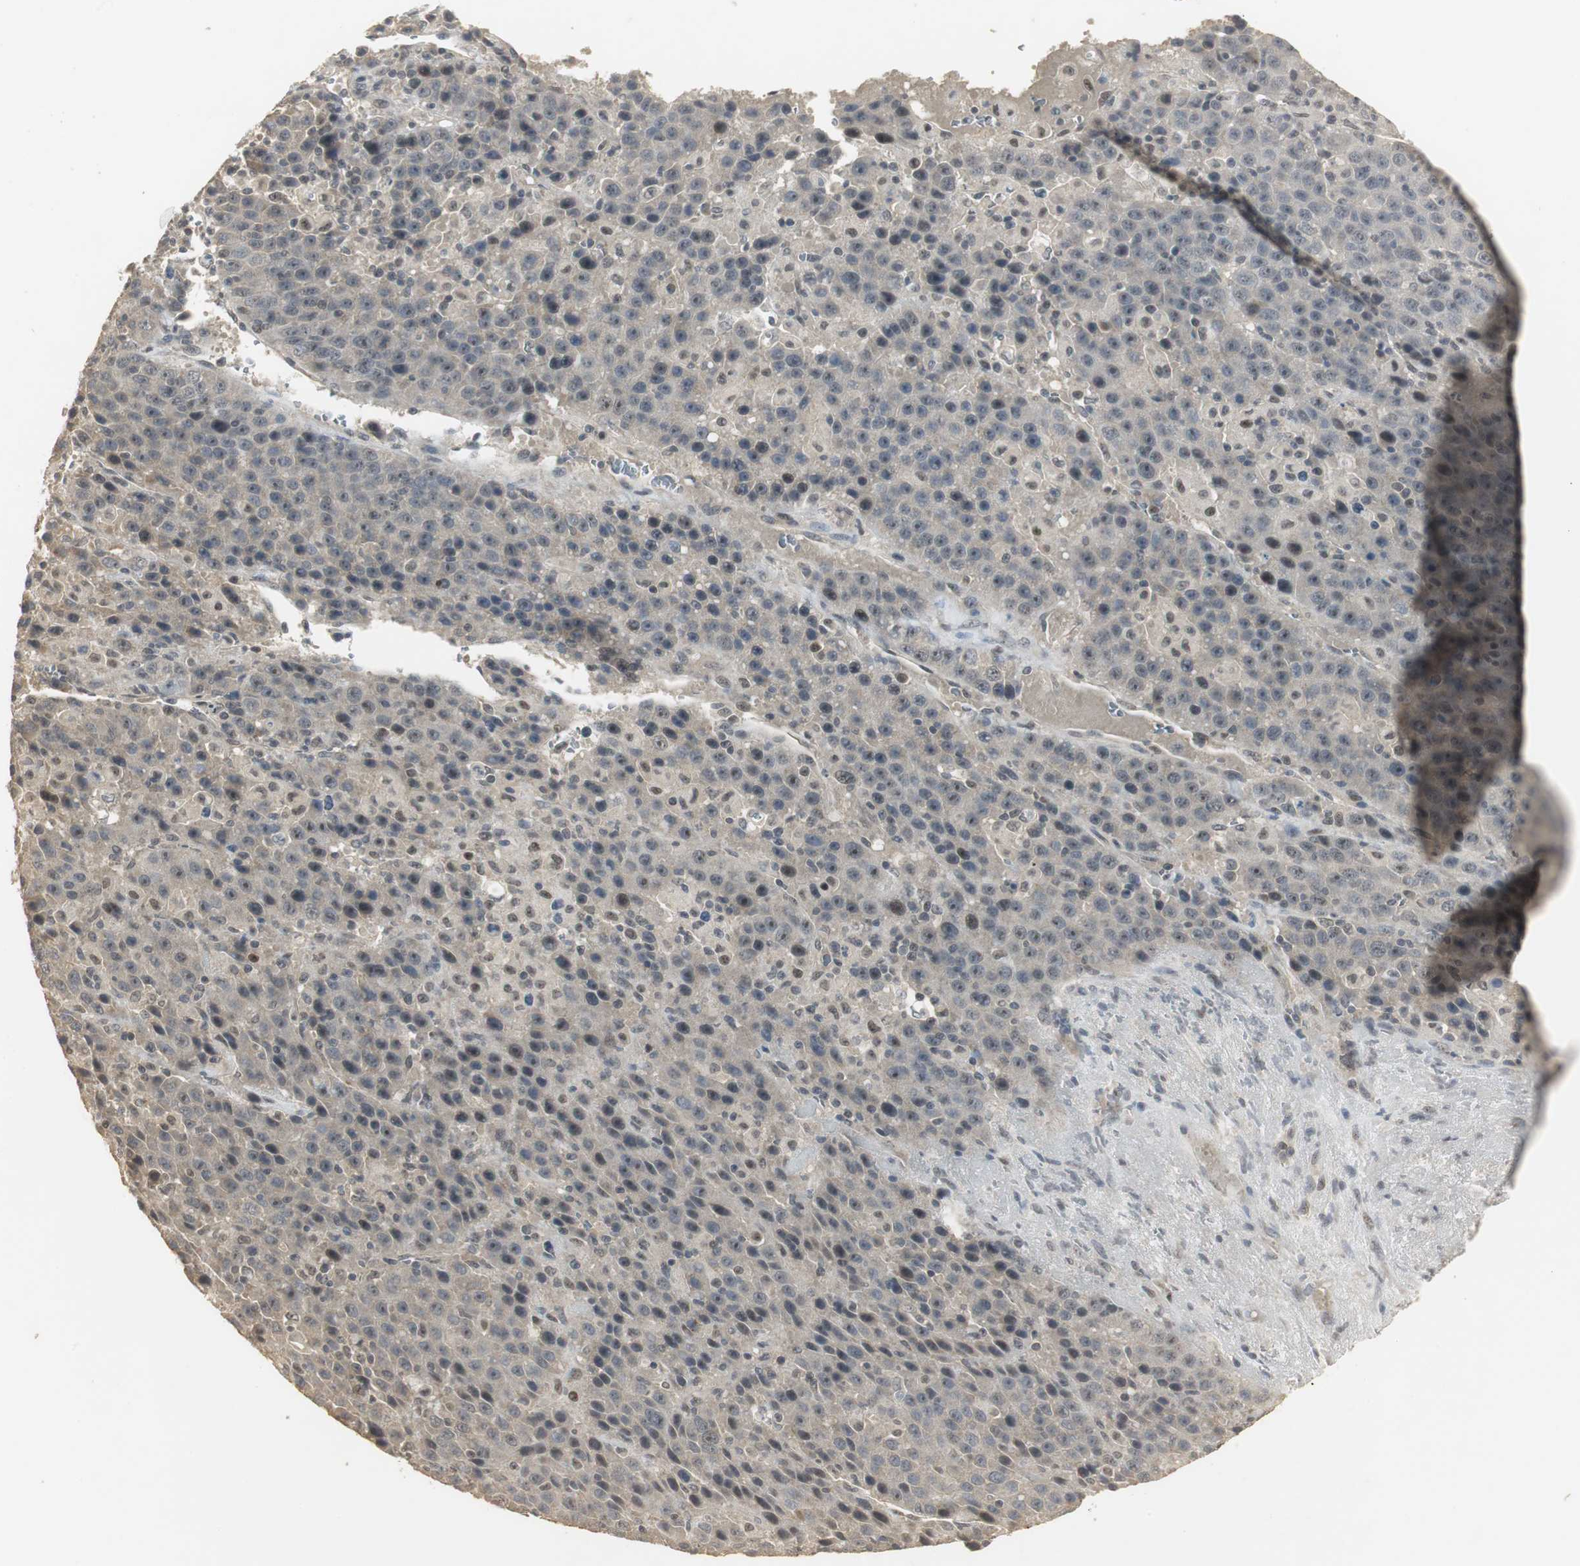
{"staining": {"intensity": "weak", "quantity": "<25%", "location": "cytoplasmic/membranous,nuclear"}, "tissue": "liver cancer", "cell_type": "Tumor cells", "image_type": "cancer", "snomed": [{"axis": "morphology", "description": "Carcinoma, Hepatocellular, NOS"}, {"axis": "topography", "description": "Liver"}], "caption": "DAB immunohistochemical staining of hepatocellular carcinoma (liver) exhibits no significant expression in tumor cells.", "gene": "ELOA", "patient": {"sex": "female", "age": 53}}